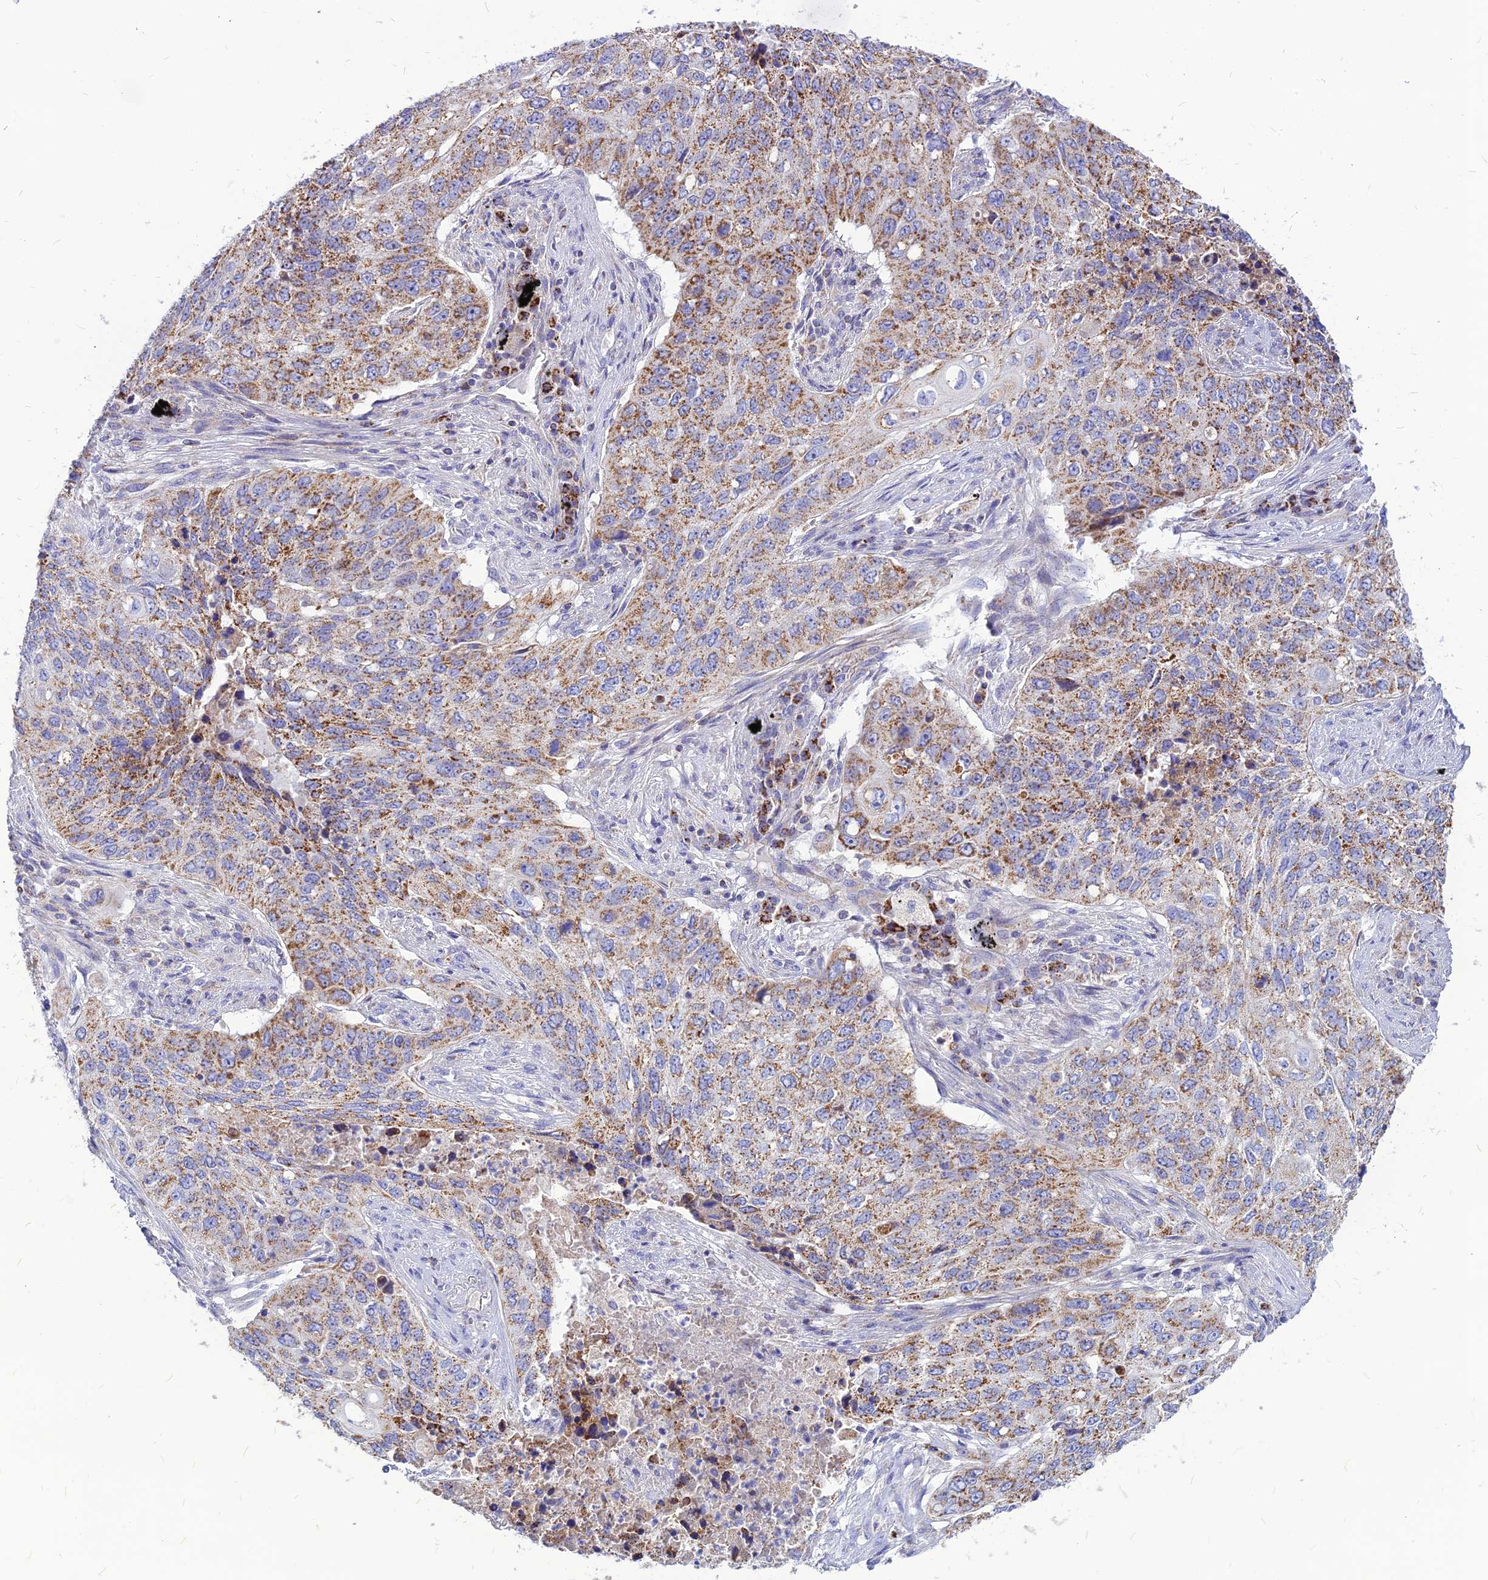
{"staining": {"intensity": "moderate", "quantity": ">75%", "location": "cytoplasmic/membranous"}, "tissue": "lung cancer", "cell_type": "Tumor cells", "image_type": "cancer", "snomed": [{"axis": "morphology", "description": "Squamous cell carcinoma, NOS"}, {"axis": "topography", "description": "Lung"}], "caption": "A micrograph of human squamous cell carcinoma (lung) stained for a protein reveals moderate cytoplasmic/membranous brown staining in tumor cells. Immunohistochemistry stains the protein in brown and the nuclei are stained blue.", "gene": "ECI1", "patient": {"sex": "female", "age": 63}}